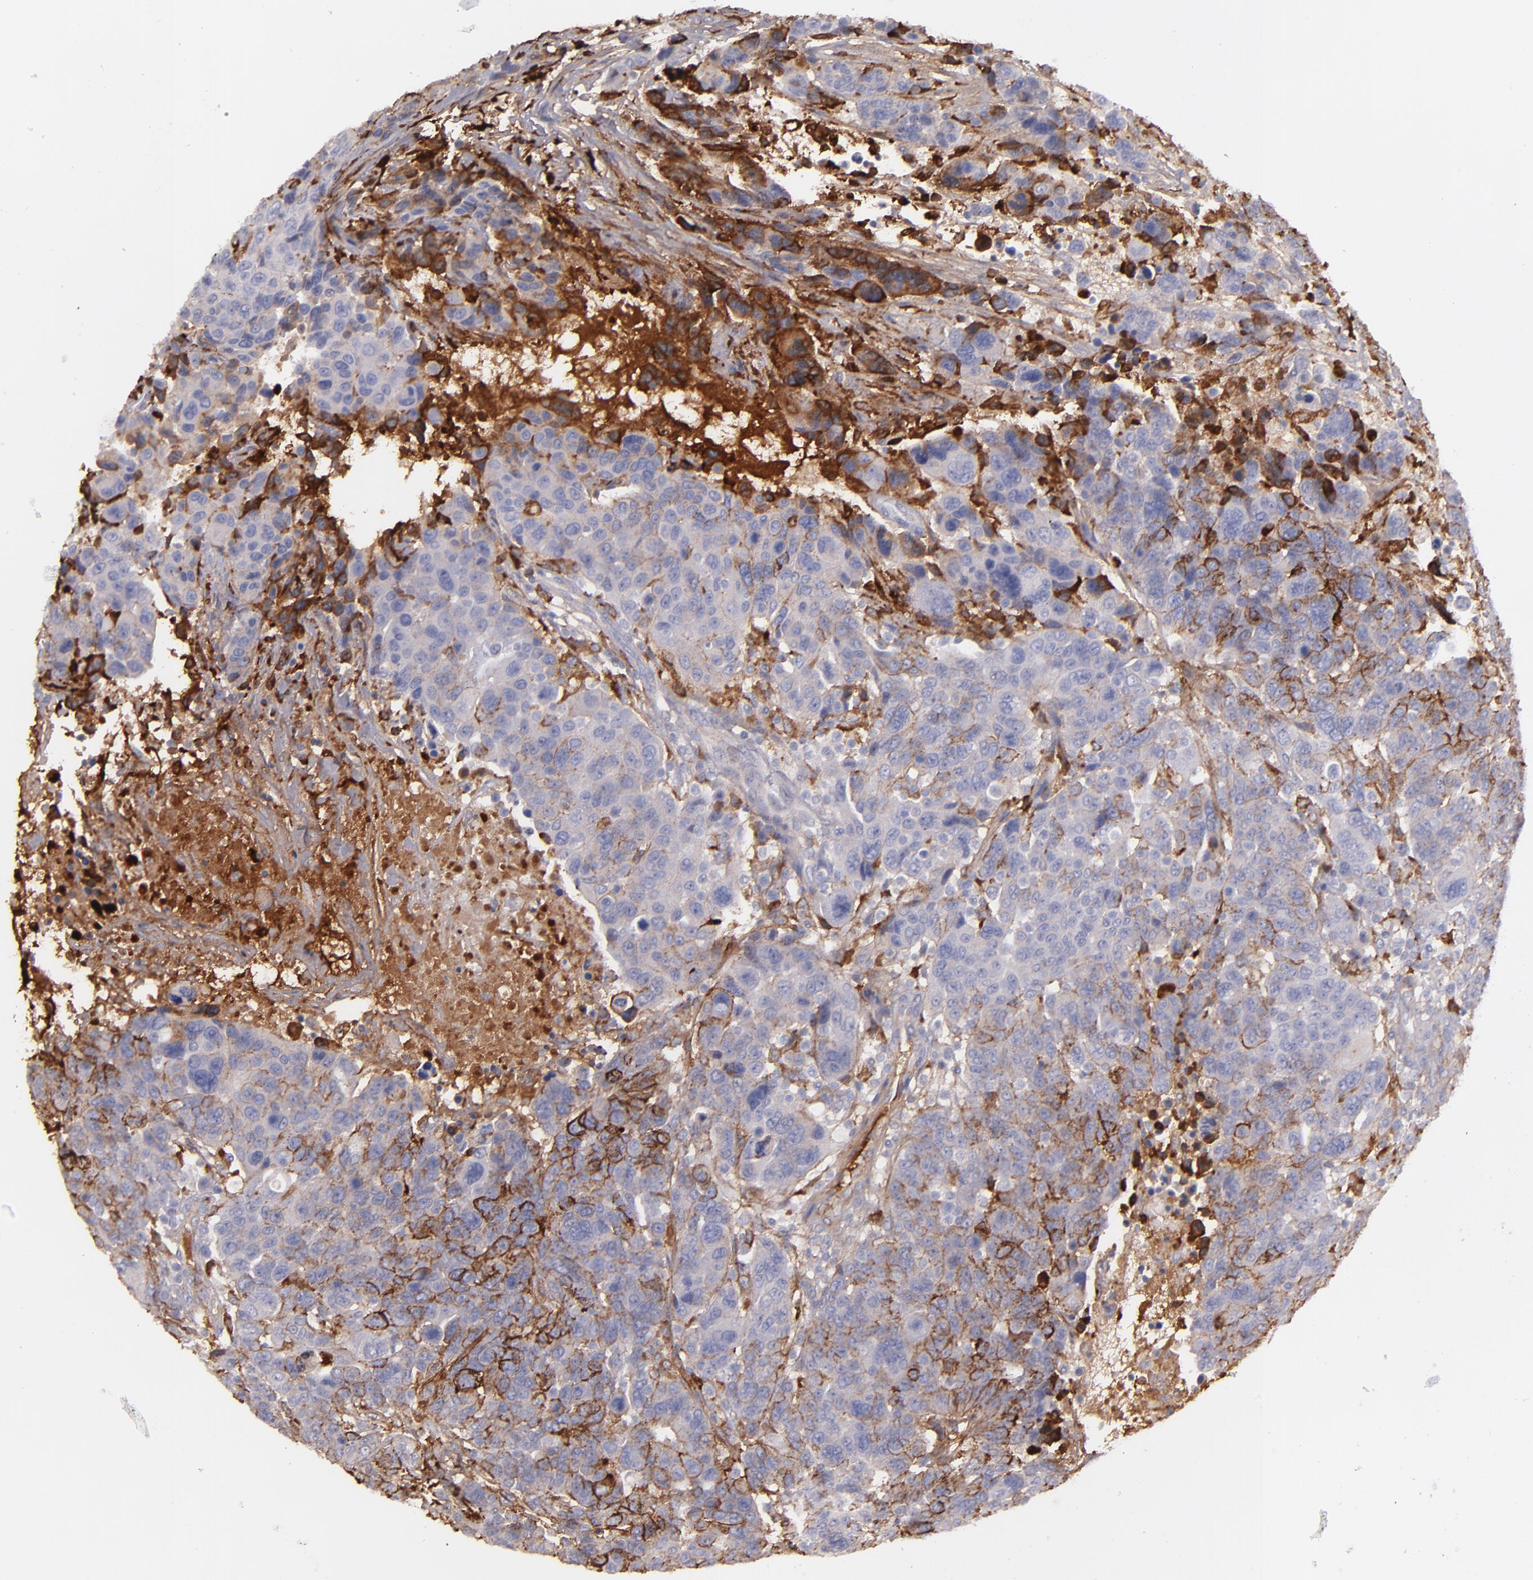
{"staining": {"intensity": "weak", "quantity": "25%-75%", "location": "cytoplasmic/membranous"}, "tissue": "breast cancer", "cell_type": "Tumor cells", "image_type": "cancer", "snomed": [{"axis": "morphology", "description": "Duct carcinoma"}, {"axis": "topography", "description": "Breast"}], "caption": "IHC micrograph of breast cancer (infiltrating ductal carcinoma) stained for a protein (brown), which displays low levels of weak cytoplasmic/membranous staining in about 25%-75% of tumor cells.", "gene": "C1QA", "patient": {"sex": "female", "age": 37}}